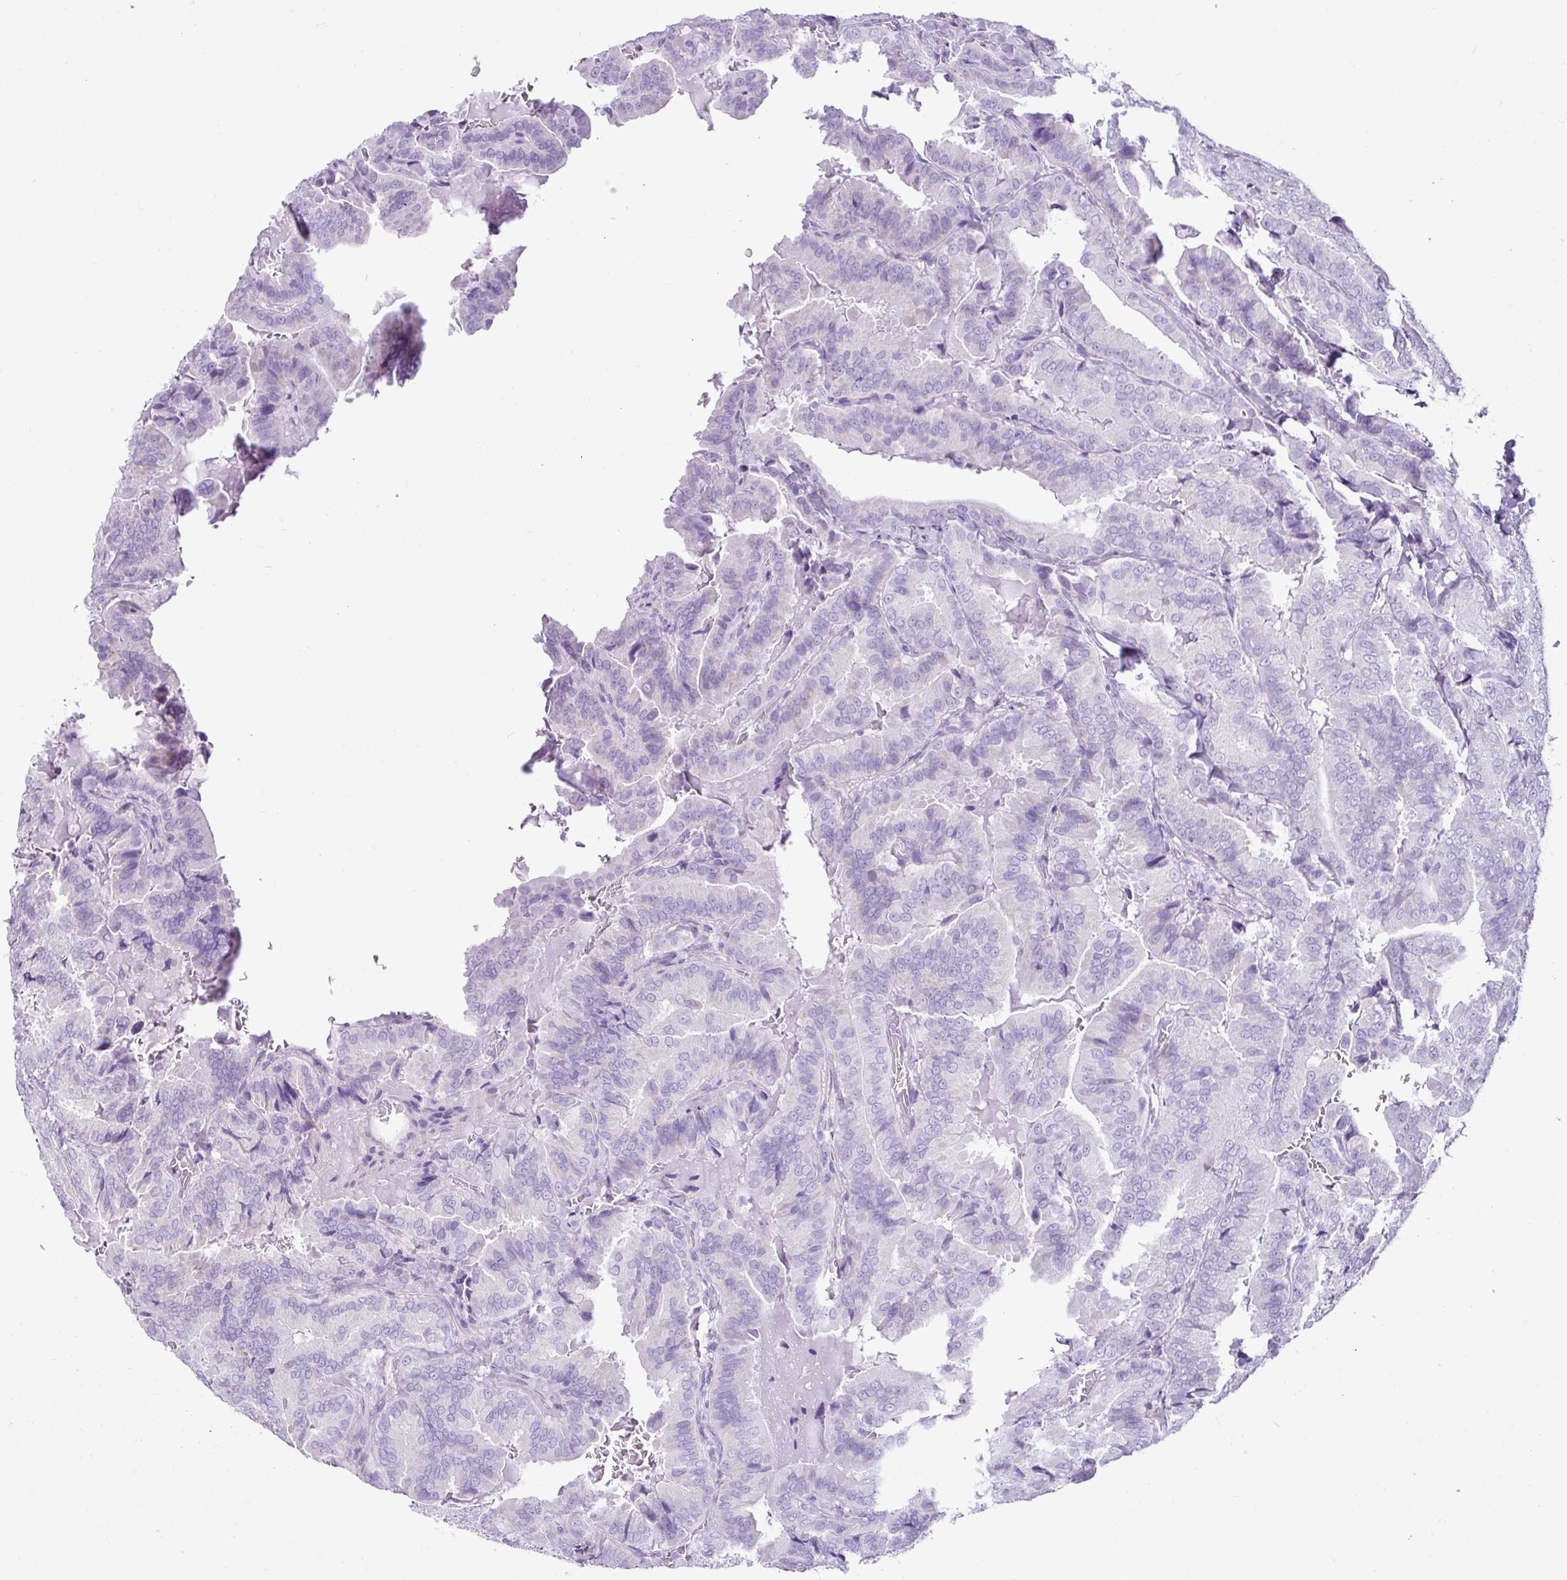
{"staining": {"intensity": "negative", "quantity": "none", "location": "none"}, "tissue": "thyroid cancer", "cell_type": "Tumor cells", "image_type": "cancer", "snomed": [{"axis": "morphology", "description": "Papillary adenocarcinoma, NOS"}, {"axis": "topography", "description": "Thyroid gland"}], "caption": "Tumor cells are negative for brown protein staining in papillary adenocarcinoma (thyroid).", "gene": "LILRB4", "patient": {"sex": "male", "age": 61}}